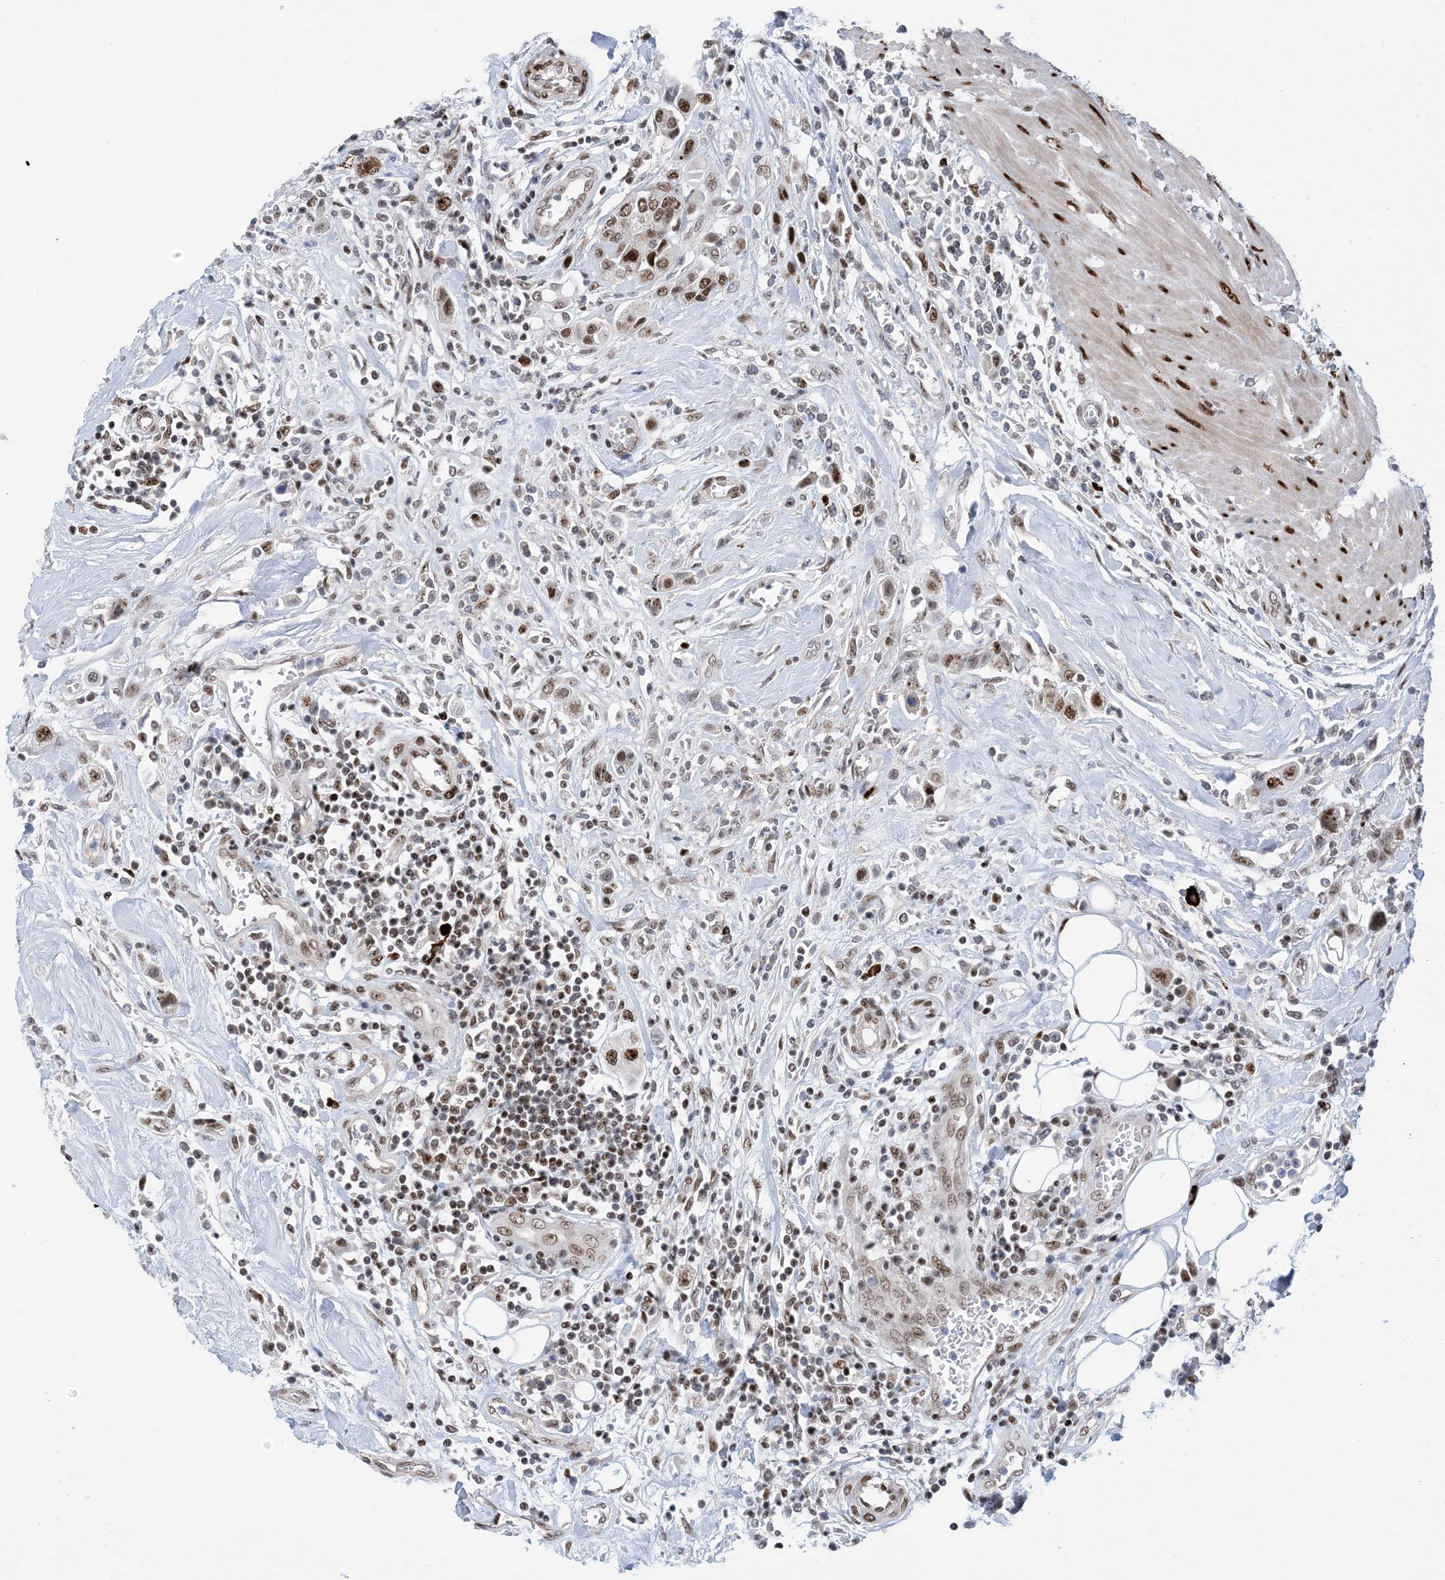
{"staining": {"intensity": "moderate", "quantity": ">75%", "location": "nuclear"}, "tissue": "urothelial cancer", "cell_type": "Tumor cells", "image_type": "cancer", "snomed": [{"axis": "morphology", "description": "Urothelial carcinoma, High grade"}, {"axis": "topography", "description": "Urinary bladder"}], "caption": "Urothelial cancer tissue shows moderate nuclear positivity in about >75% of tumor cells, visualized by immunohistochemistry.", "gene": "TSPYL1", "patient": {"sex": "male", "age": 50}}